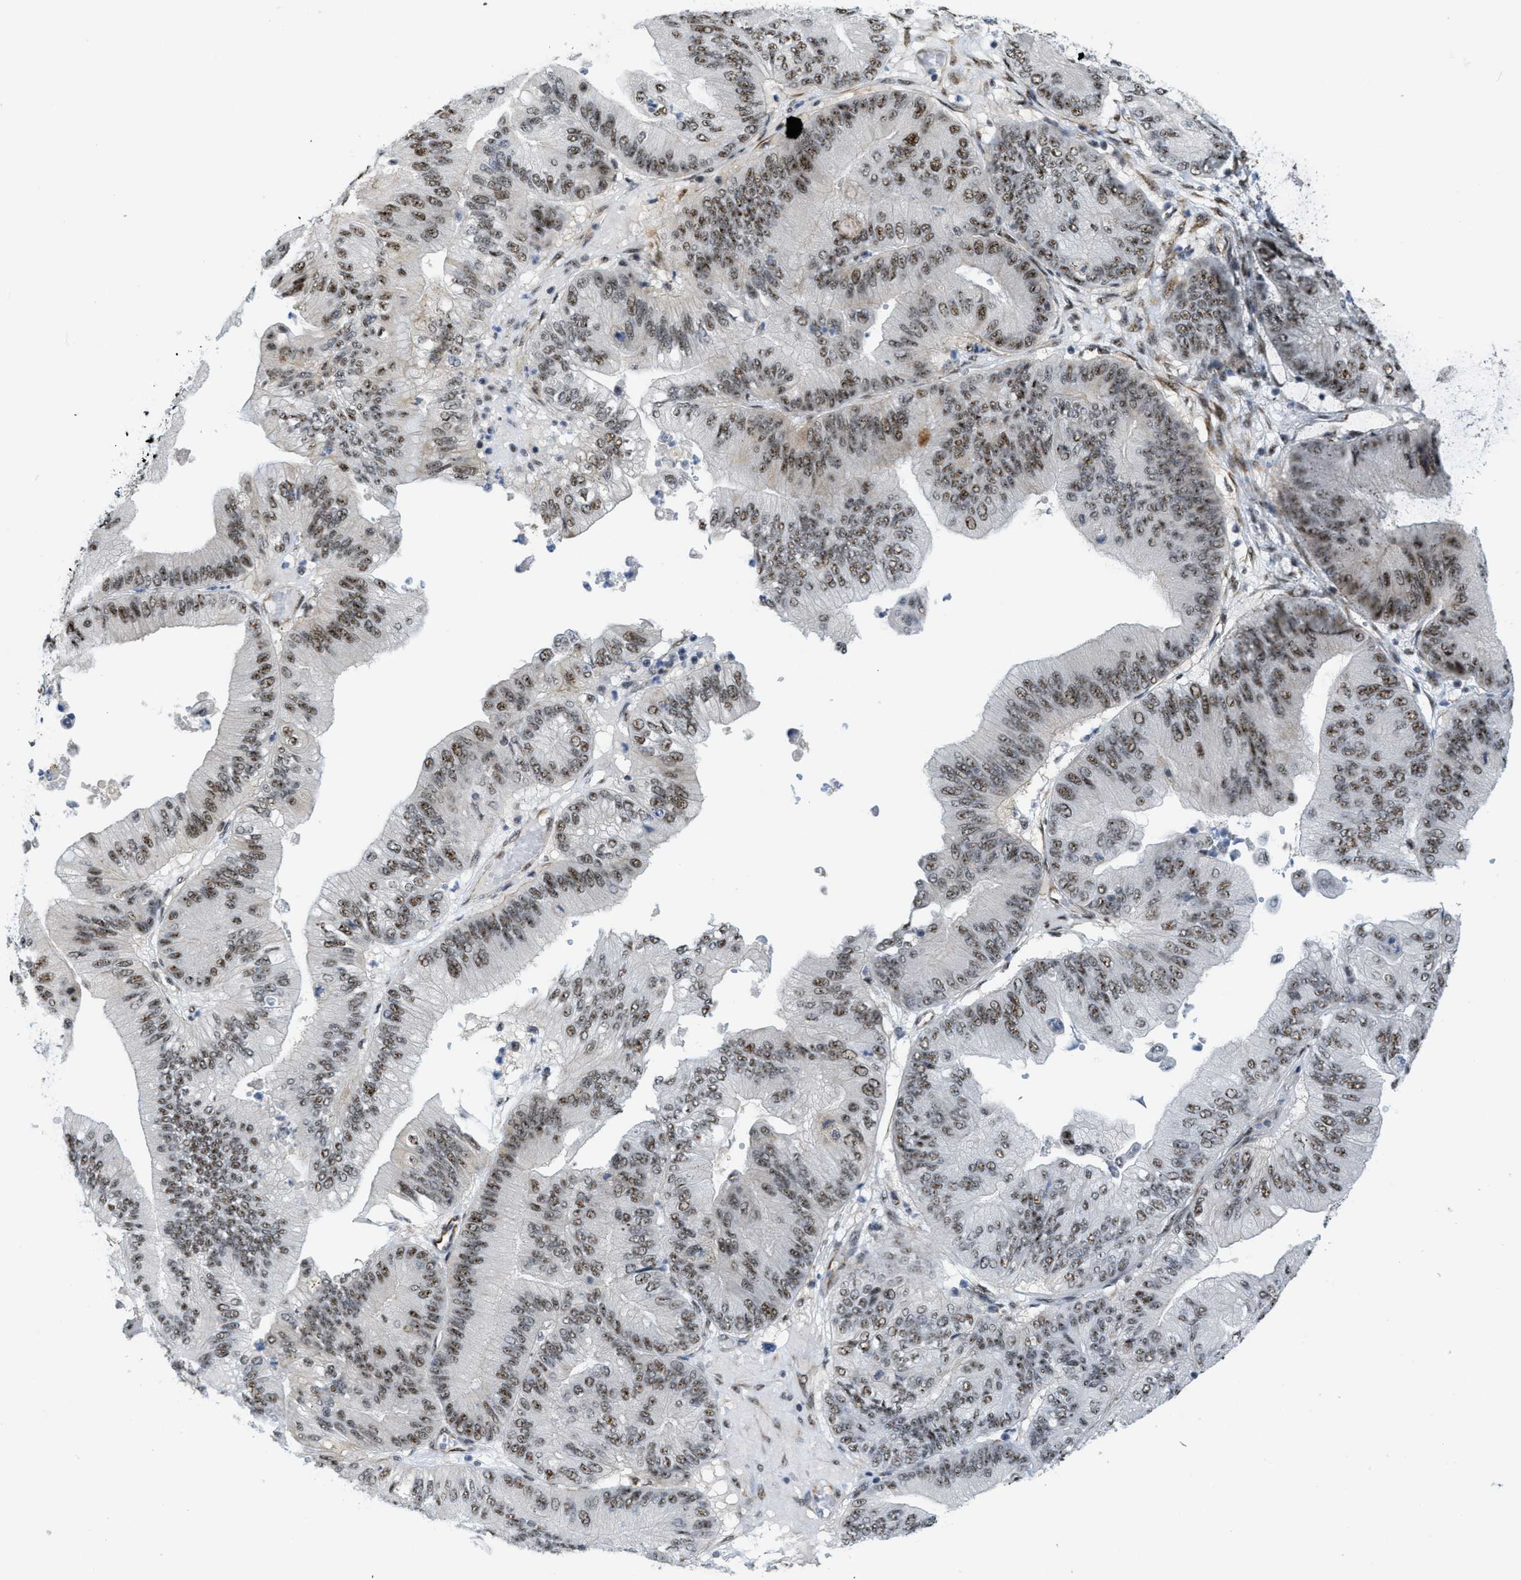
{"staining": {"intensity": "moderate", "quantity": ">75%", "location": "nuclear"}, "tissue": "ovarian cancer", "cell_type": "Tumor cells", "image_type": "cancer", "snomed": [{"axis": "morphology", "description": "Cystadenocarcinoma, mucinous, NOS"}, {"axis": "topography", "description": "Ovary"}], "caption": "IHC (DAB (3,3'-diaminobenzidine)) staining of ovarian cancer (mucinous cystadenocarcinoma) exhibits moderate nuclear protein staining in approximately >75% of tumor cells.", "gene": "LRRC8B", "patient": {"sex": "female", "age": 61}}